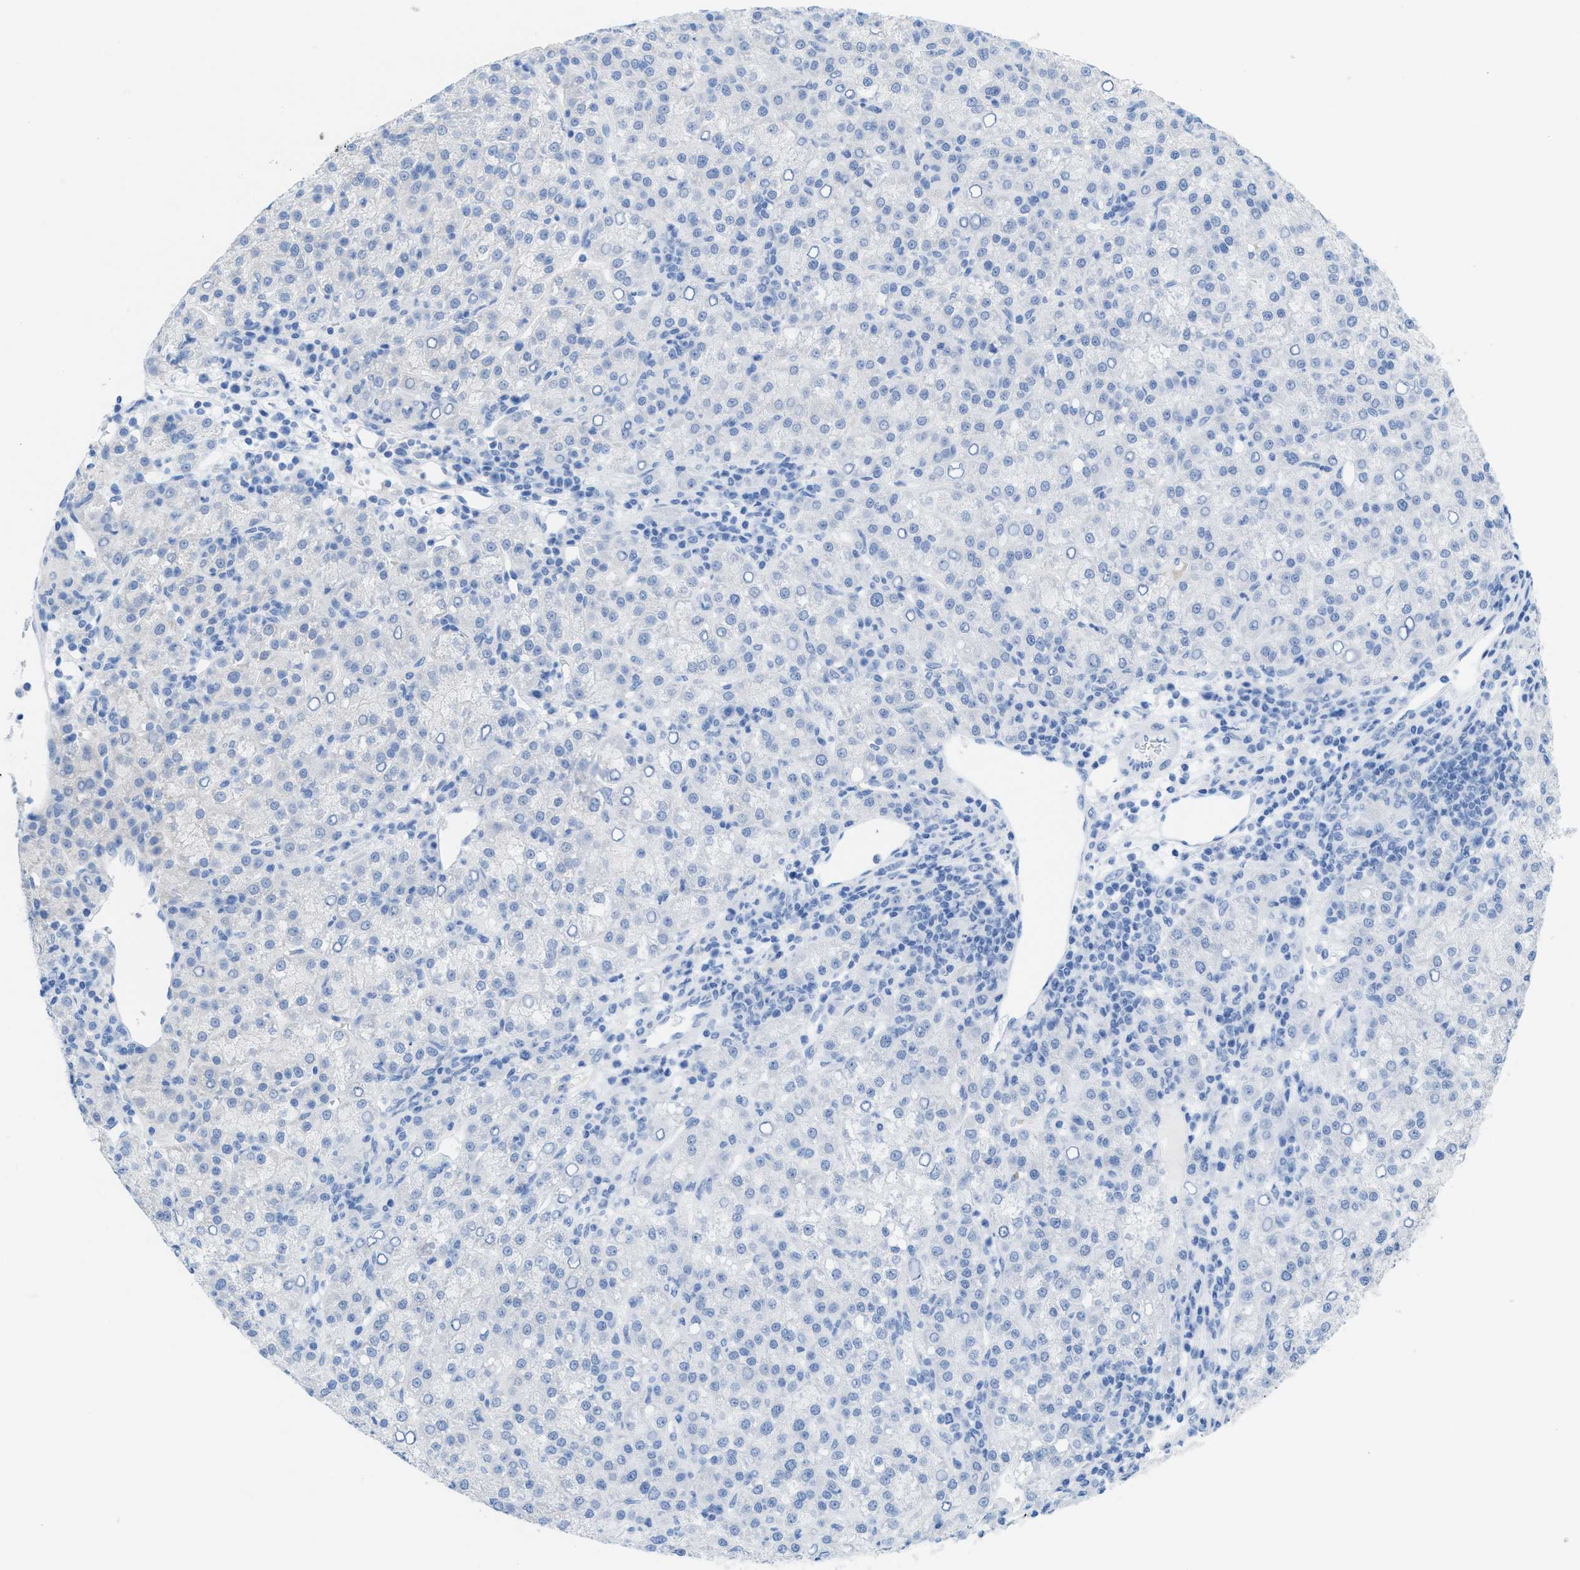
{"staining": {"intensity": "negative", "quantity": "none", "location": "none"}, "tissue": "liver cancer", "cell_type": "Tumor cells", "image_type": "cancer", "snomed": [{"axis": "morphology", "description": "Carcinoma, Hepatocellular, NOS"}, {"axis": "topography", "description": "Liver"}], "caption": "This is a micrograph of immunohistochemistry staining of liver hepatocellular carcinoma, which shows no positivity in tumor cells. (DAB IHC visualized using brightfield microscopy, high magnification).", "gene": "ANKFN1", "patient": {"sex": "female", "age": 58}}